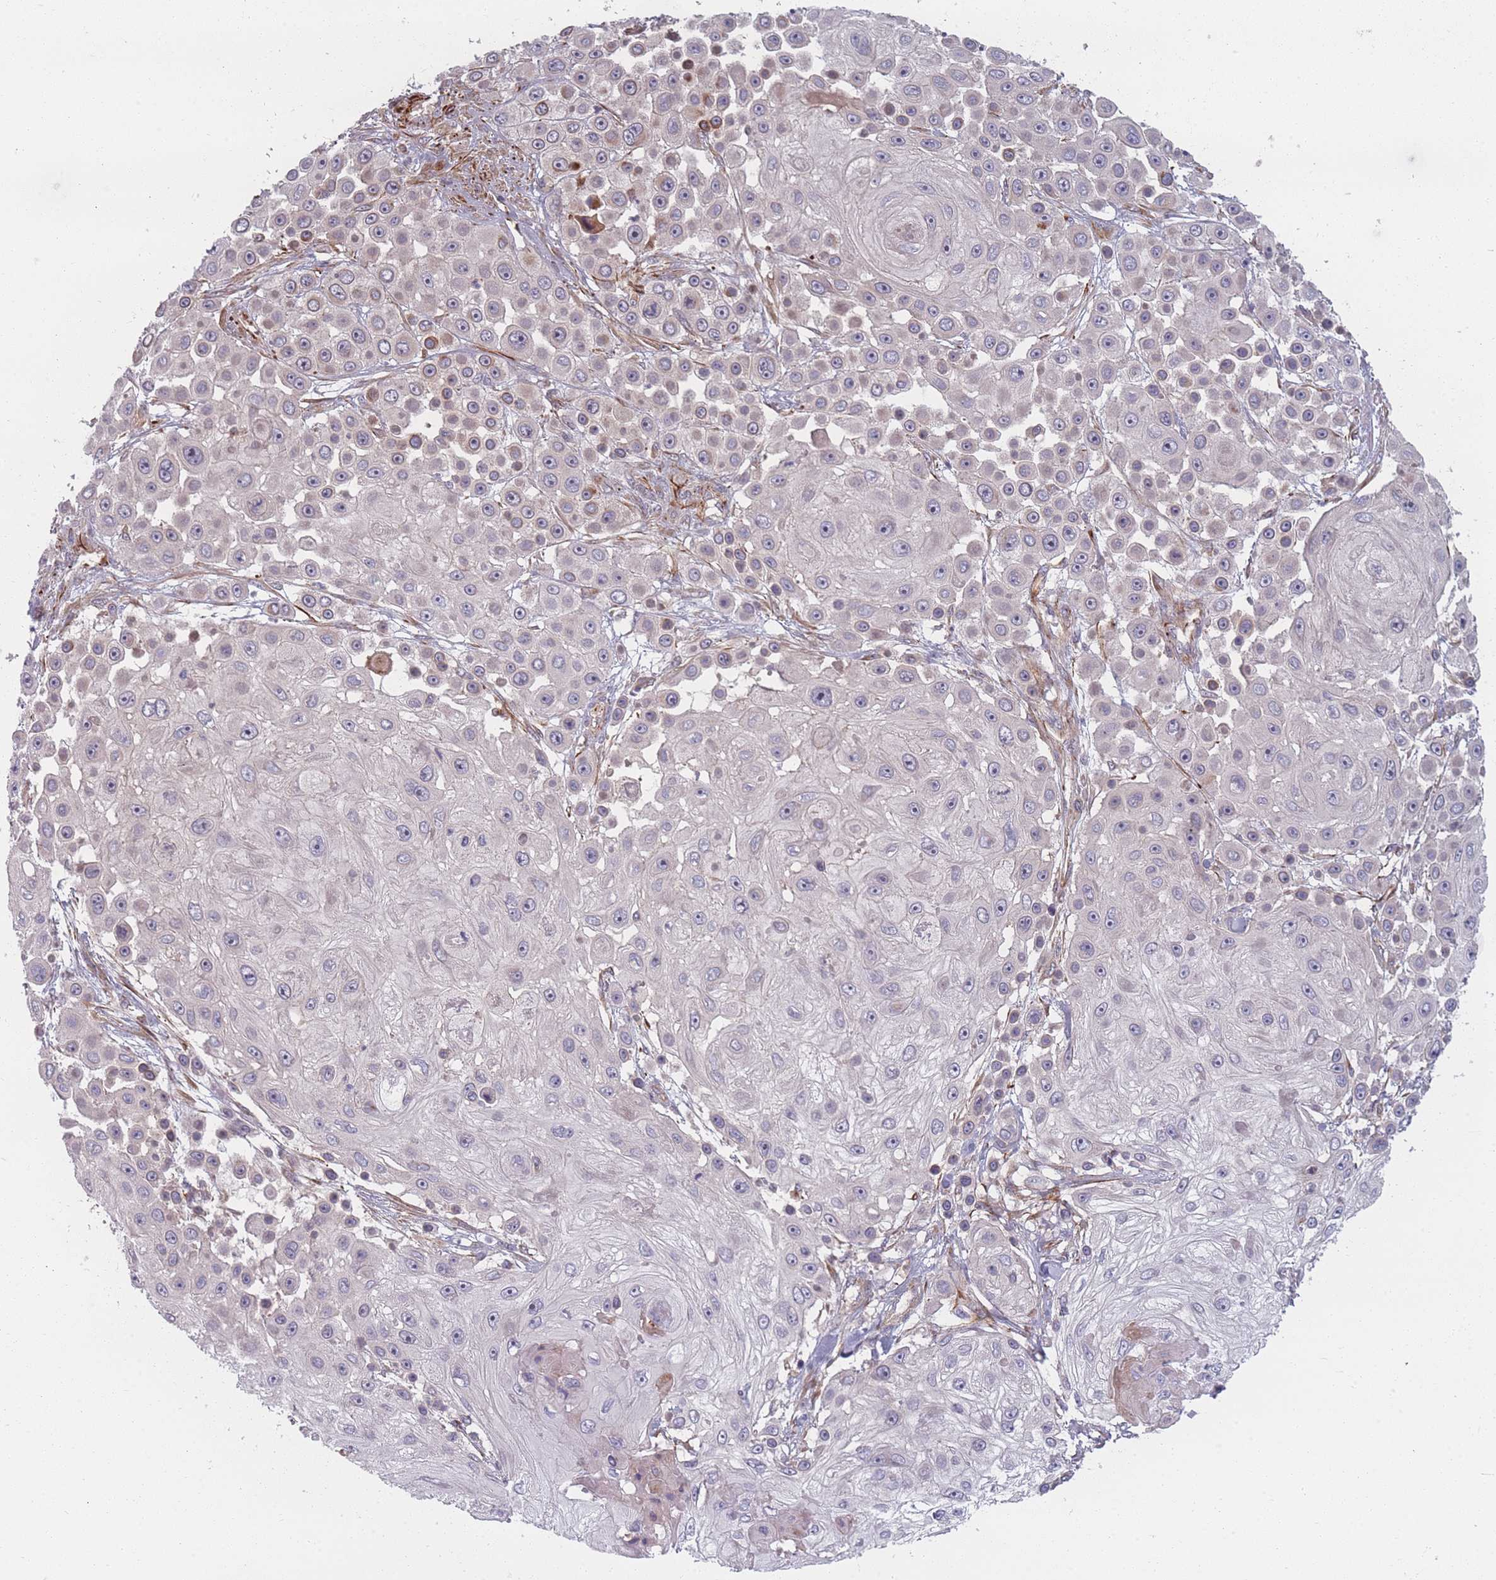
{"staining": {"intensity": "negative", "quantity": "none", "location": "none"}, "tissue": "skin cancer", "cell_type": "Tumor cells", "image_type": "cancer", "snomed": [{"axis": "morphology", "description": "Squamous cell carcinoma, NOS"}, {"axis": "topography", "description": "Skin"}], "caption": "Immunohistochemical staining of skin cancer (squamous cell carcinoma) demonstrates no significant staining in tumor cells.", "gene": "EEF1AKMT2", "patient": {"sex": "male", "age": 67}}